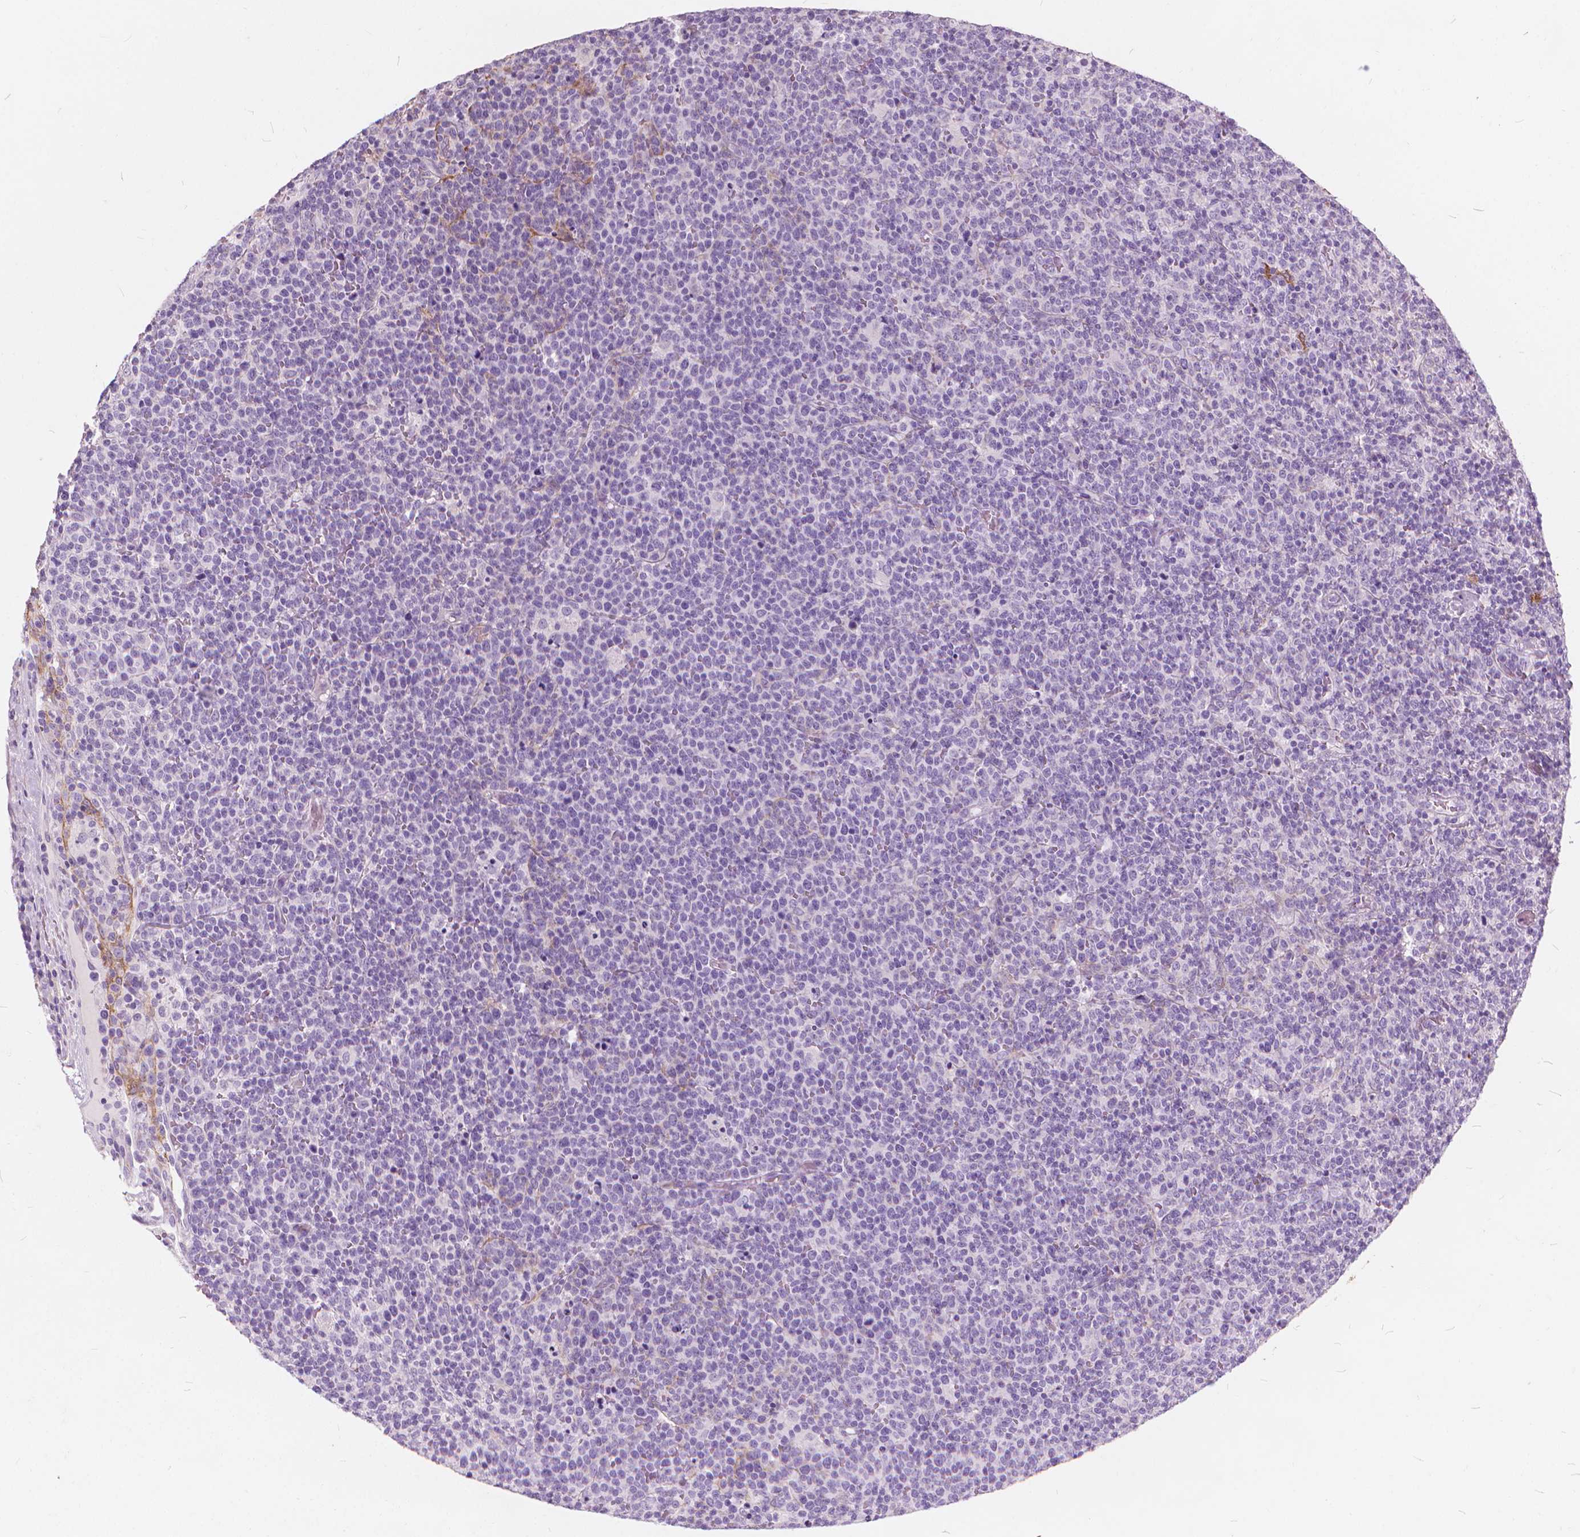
{"staining": {"intensity": "negative", "quantity": "none", "location": "none"}, "tissue": "lymphoma", "cell_type": "Tumor cells", "image_type": "cancer", "snomed": [{"axis": "morphology", "description": "Malignant lymphoma, non-Hodgkin's type, High grade"}, {"axis": "topography", "description": "Lymph node"}], "caption": "This is a histopathology image of immunohistochemistry staining of lymphoma, which shows no expression in tumor cells.", "gene": "DNM1", "patient": {"sex": "male", "age": 61}}